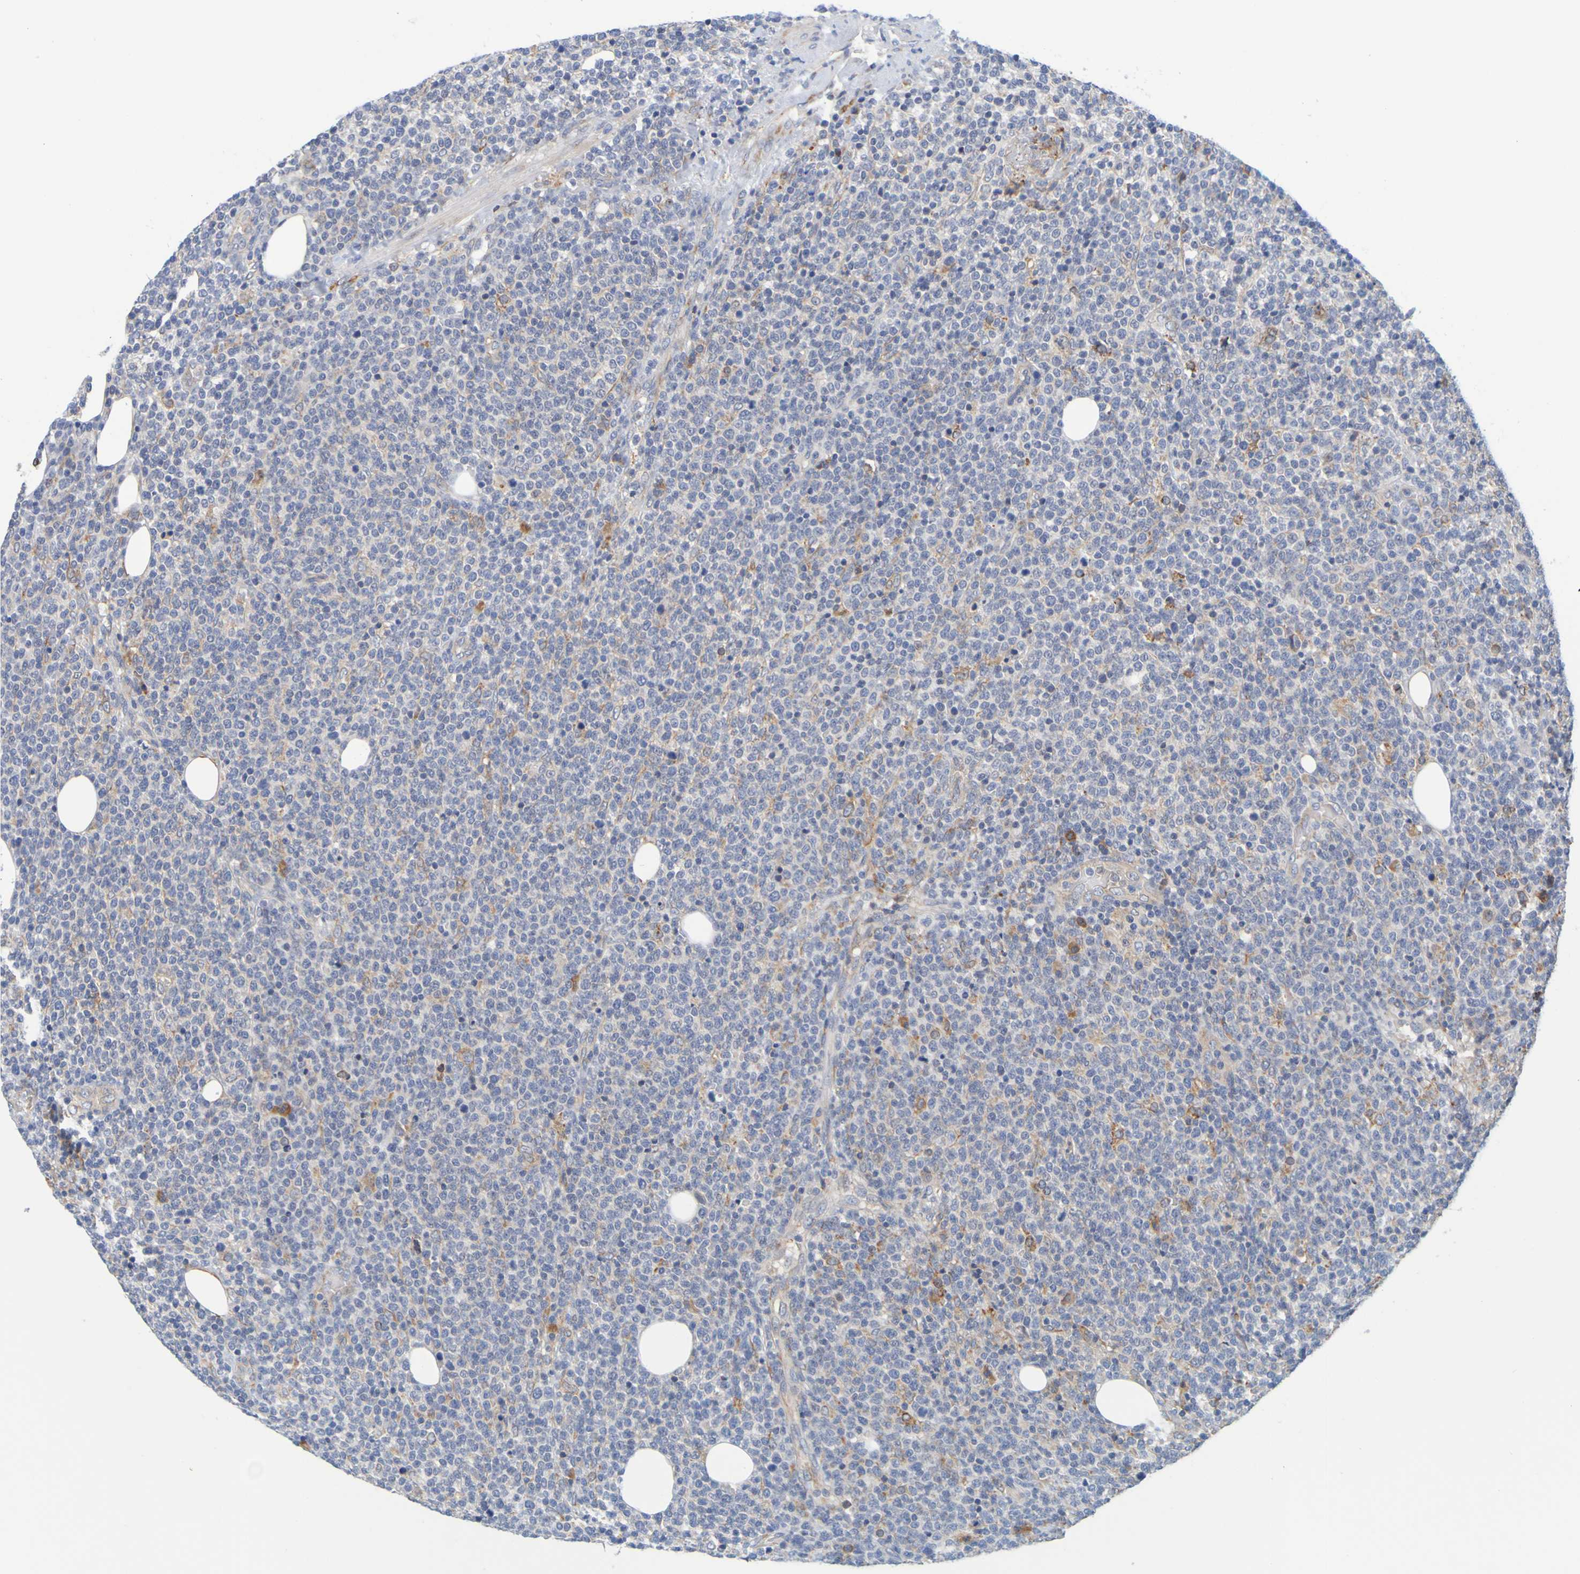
{"staining": {"intensity": "negative", "quantity": "none", "location": "none"}, "tissue": "lymphoma", "cell_type": "Tumor cells", "image_type": "cancer", "snomed": [{"axis": "morphology", "description": "Malignant lymphoma, non-Hodgkin's type, High grade"}, {"axis": "topography", "description": "Lymph node"}], "caption": "High magnification brightfield microscopy of malignant lymphoma, non-Hodgkin's type (high-grade) stained with DAB (brown) and counterstained with hematoxylin (blue): tumor cells show no significant staining. (Brightfield microscopy of DAB immunohistochemistry (IHC) at high magnification).", "gene": "SIL1", "patient": {"sex": "male", "age": 61}}